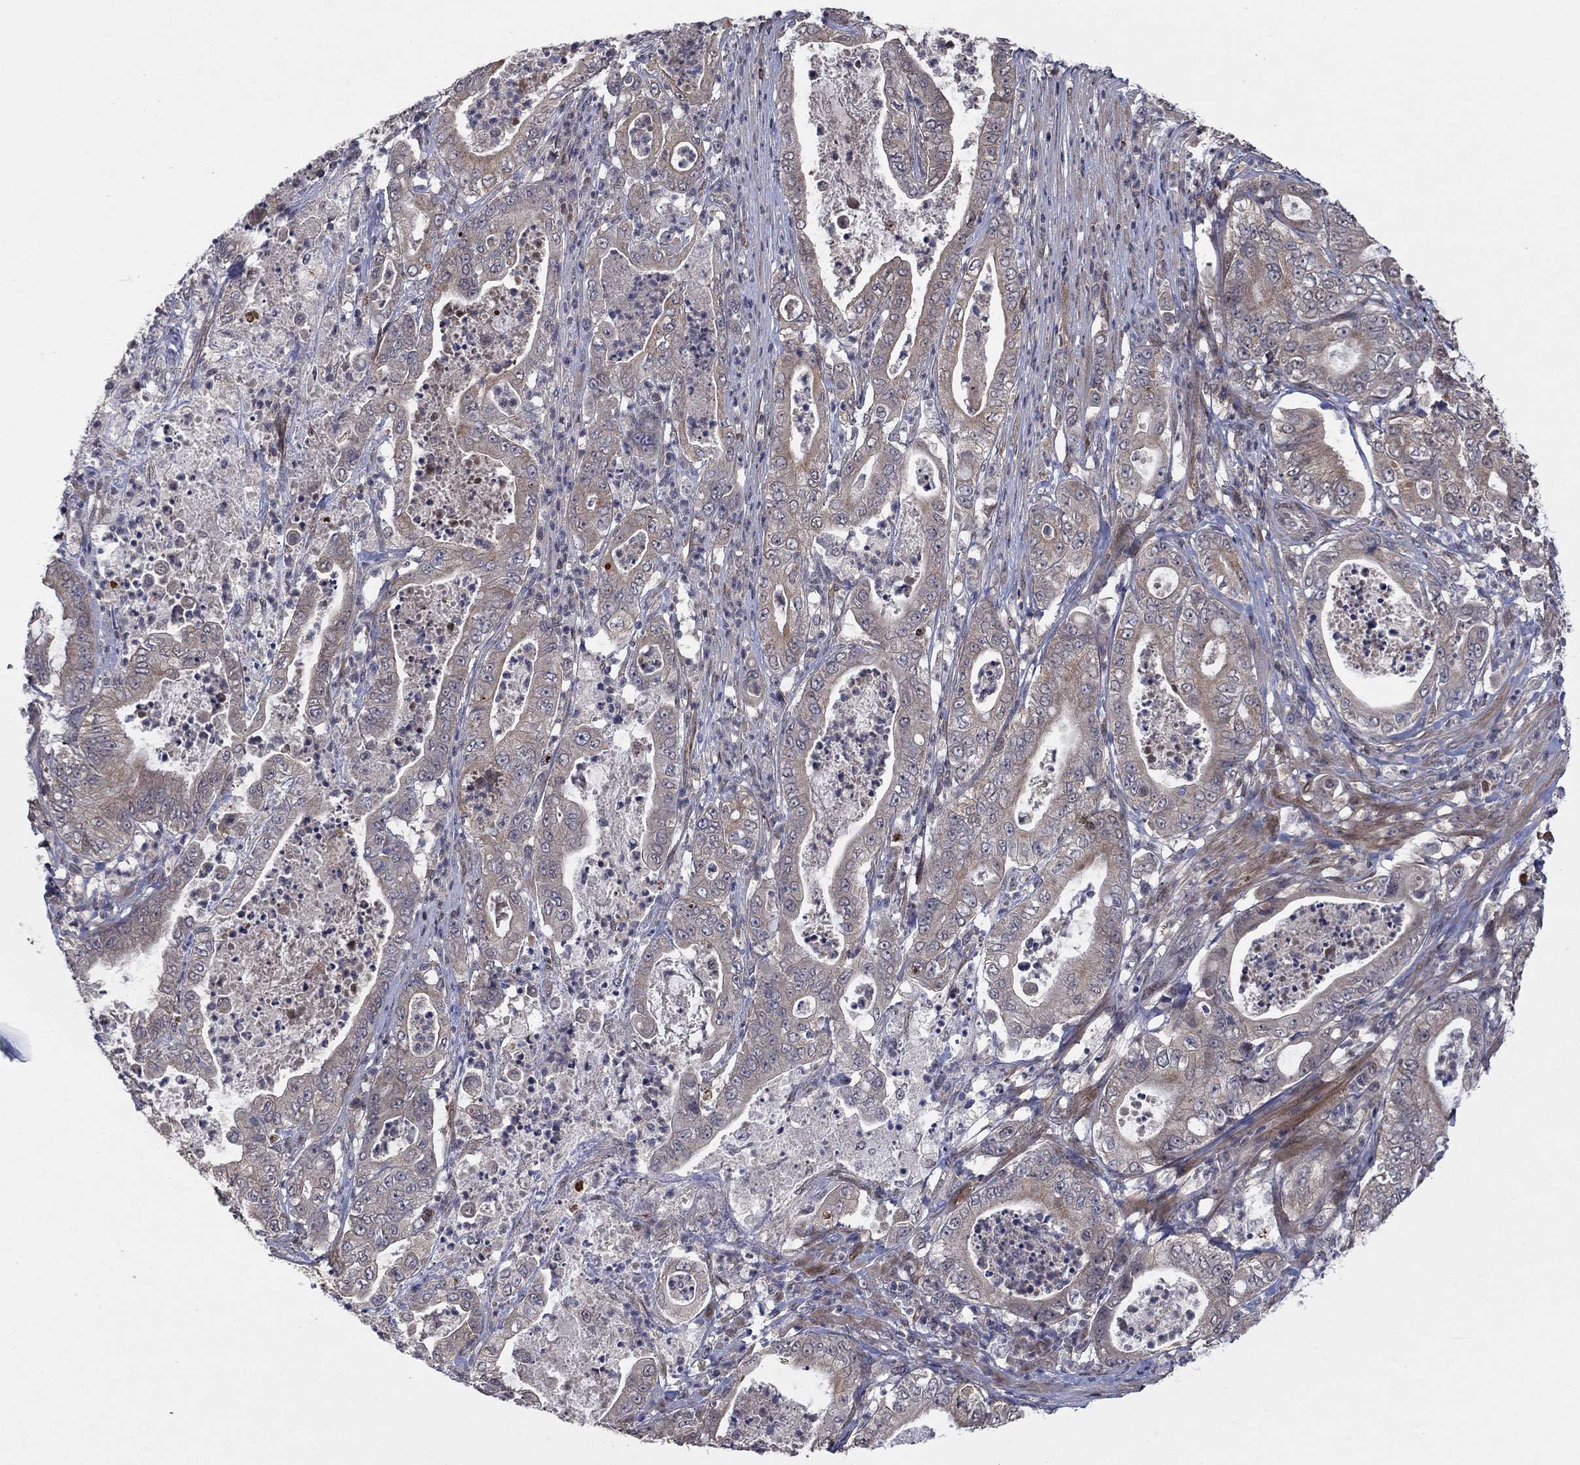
{"staining": {"intensity": "weak", "quantity": "<25%", "location": "cytoplasmic/membranous"}, "tissue": "pancreatic cancer", "cell_type": "Tumor cells", "image_type": "cancer", "snomed": [{"axis": "morphology", "description": "Adenocarcinoma, NOS"}, {"axis": "topography", "description": "Pancreas"}], "caption": "The histopathology image displays no staining of tumor cells in pancreatic cancer.", "gene": "IAH1", "patient": {"sex": "male", "age": 71}}